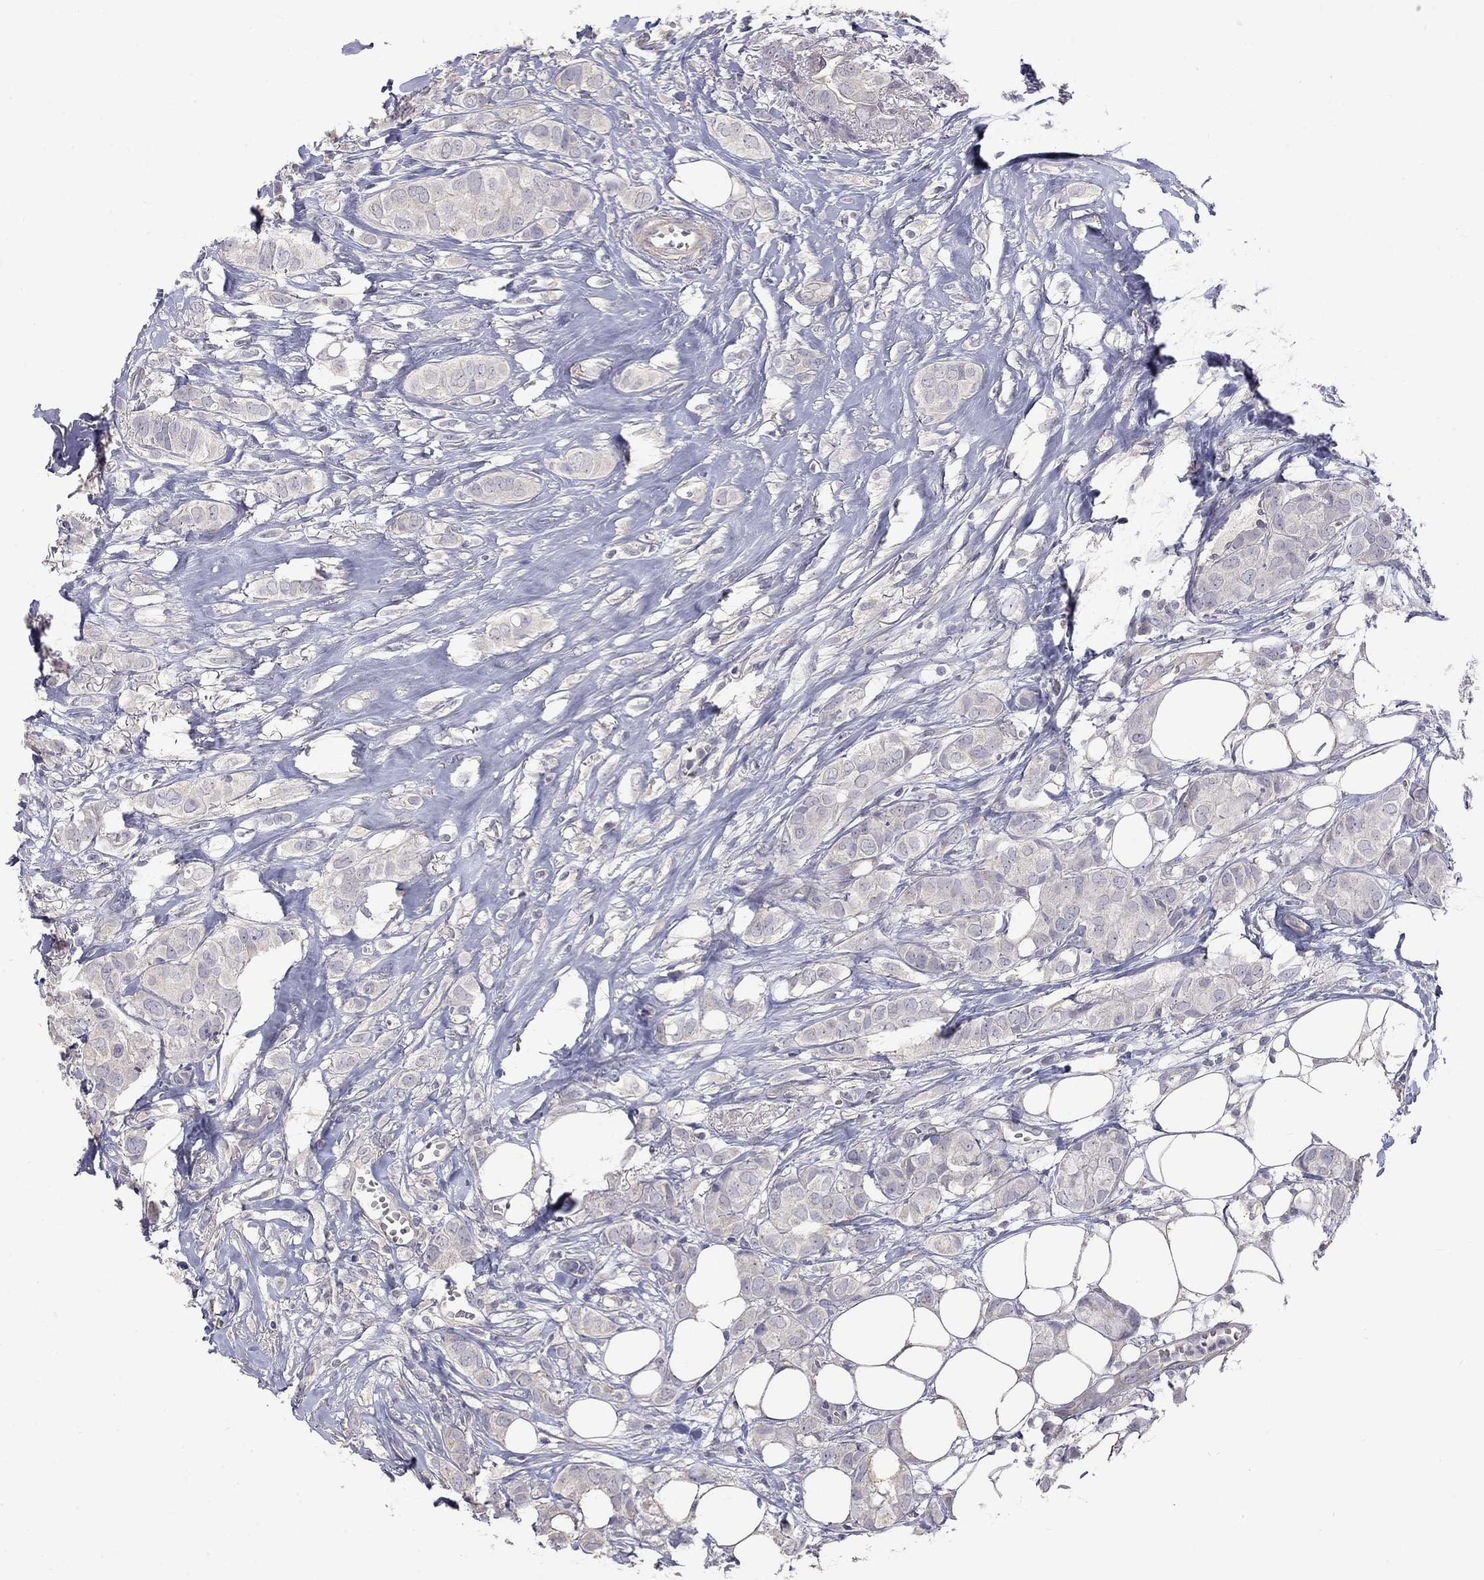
{"staining": {"intensity": "negative", "quantity": "none", "location": "none"}, "tissue": "breast cancer", "cell_type": "Tumor cells", "image_type": "cancer", "snomed": [{"axis": "morphology", "description": "Duct carcinoma"}, {"axis": "topography", "description": "Breast"}], "caption": "Intraductal carcinoma (breast) was stained to show a protein in brown. There is no significant expression in tumor cells. Brightfield microscopy of immunohistochemistry stained with DAB (3,3'-diaminobenzidine) (brown) and hematoxylin (blue), captured at high magnification.", "gene": "SLC39A14", "patient": {"sex": "female", "age": 85}}